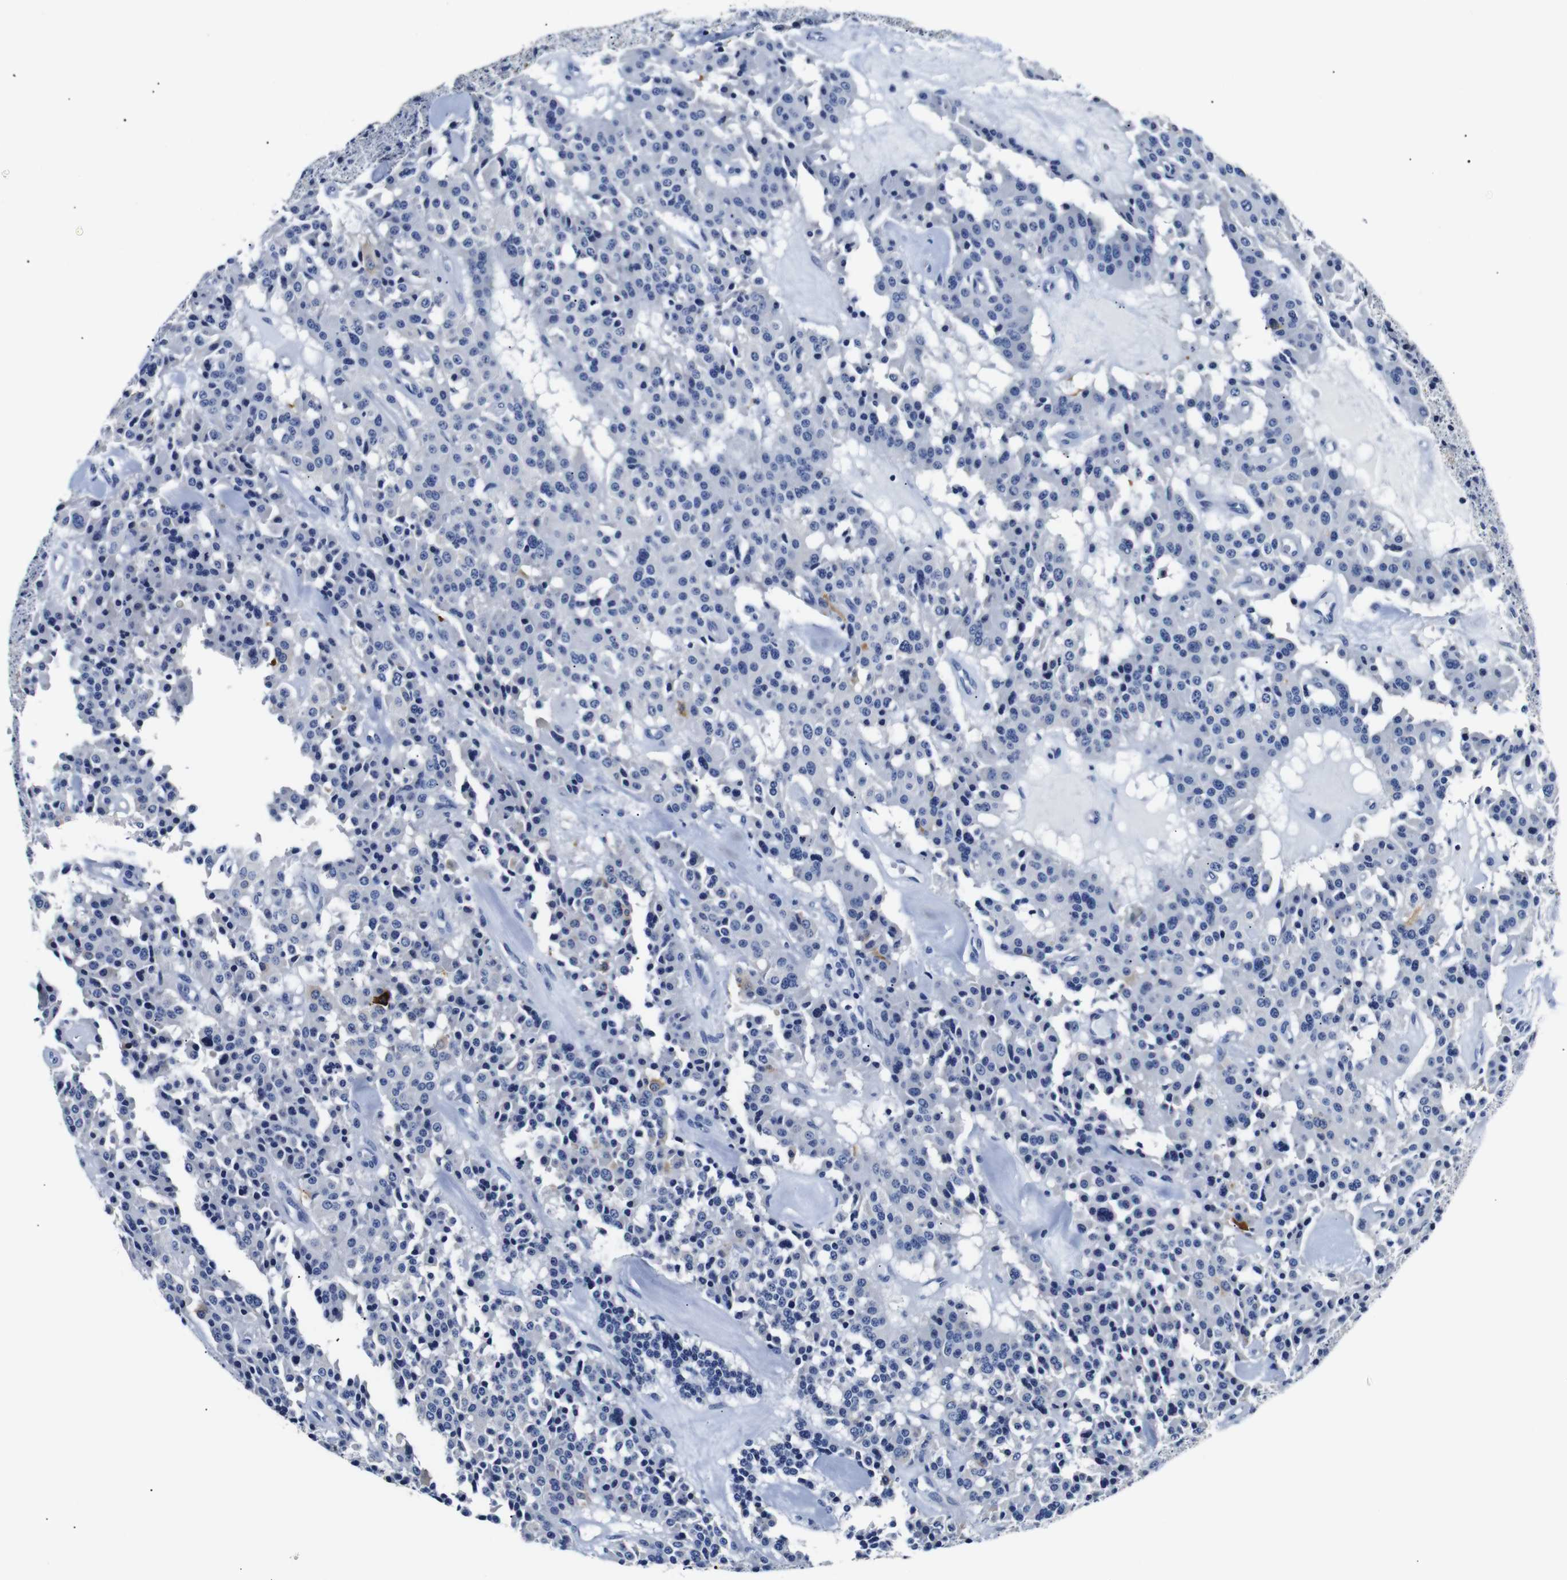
{"staining": {"intensity": "strong", "quantity": "<25%", "location": "cytoplasmic/membranous"}, "tissue": "carcinoid", "cell_type": "Tumor cells", "image_type": "cancer", "snomed": [{"axis": "morphology", "description": "Carcinoid, malignant, NOS"}, {"axis": "topography", "description": "Lung"}], "caption": "Strong cytoplasmic/membranous positivity for a protein is present in about <25% of tumor cells of carcinoid using immunohistochemistry (IHC).", "gene": "GAP43", "patient": {"sex": "male", "age": 30}}